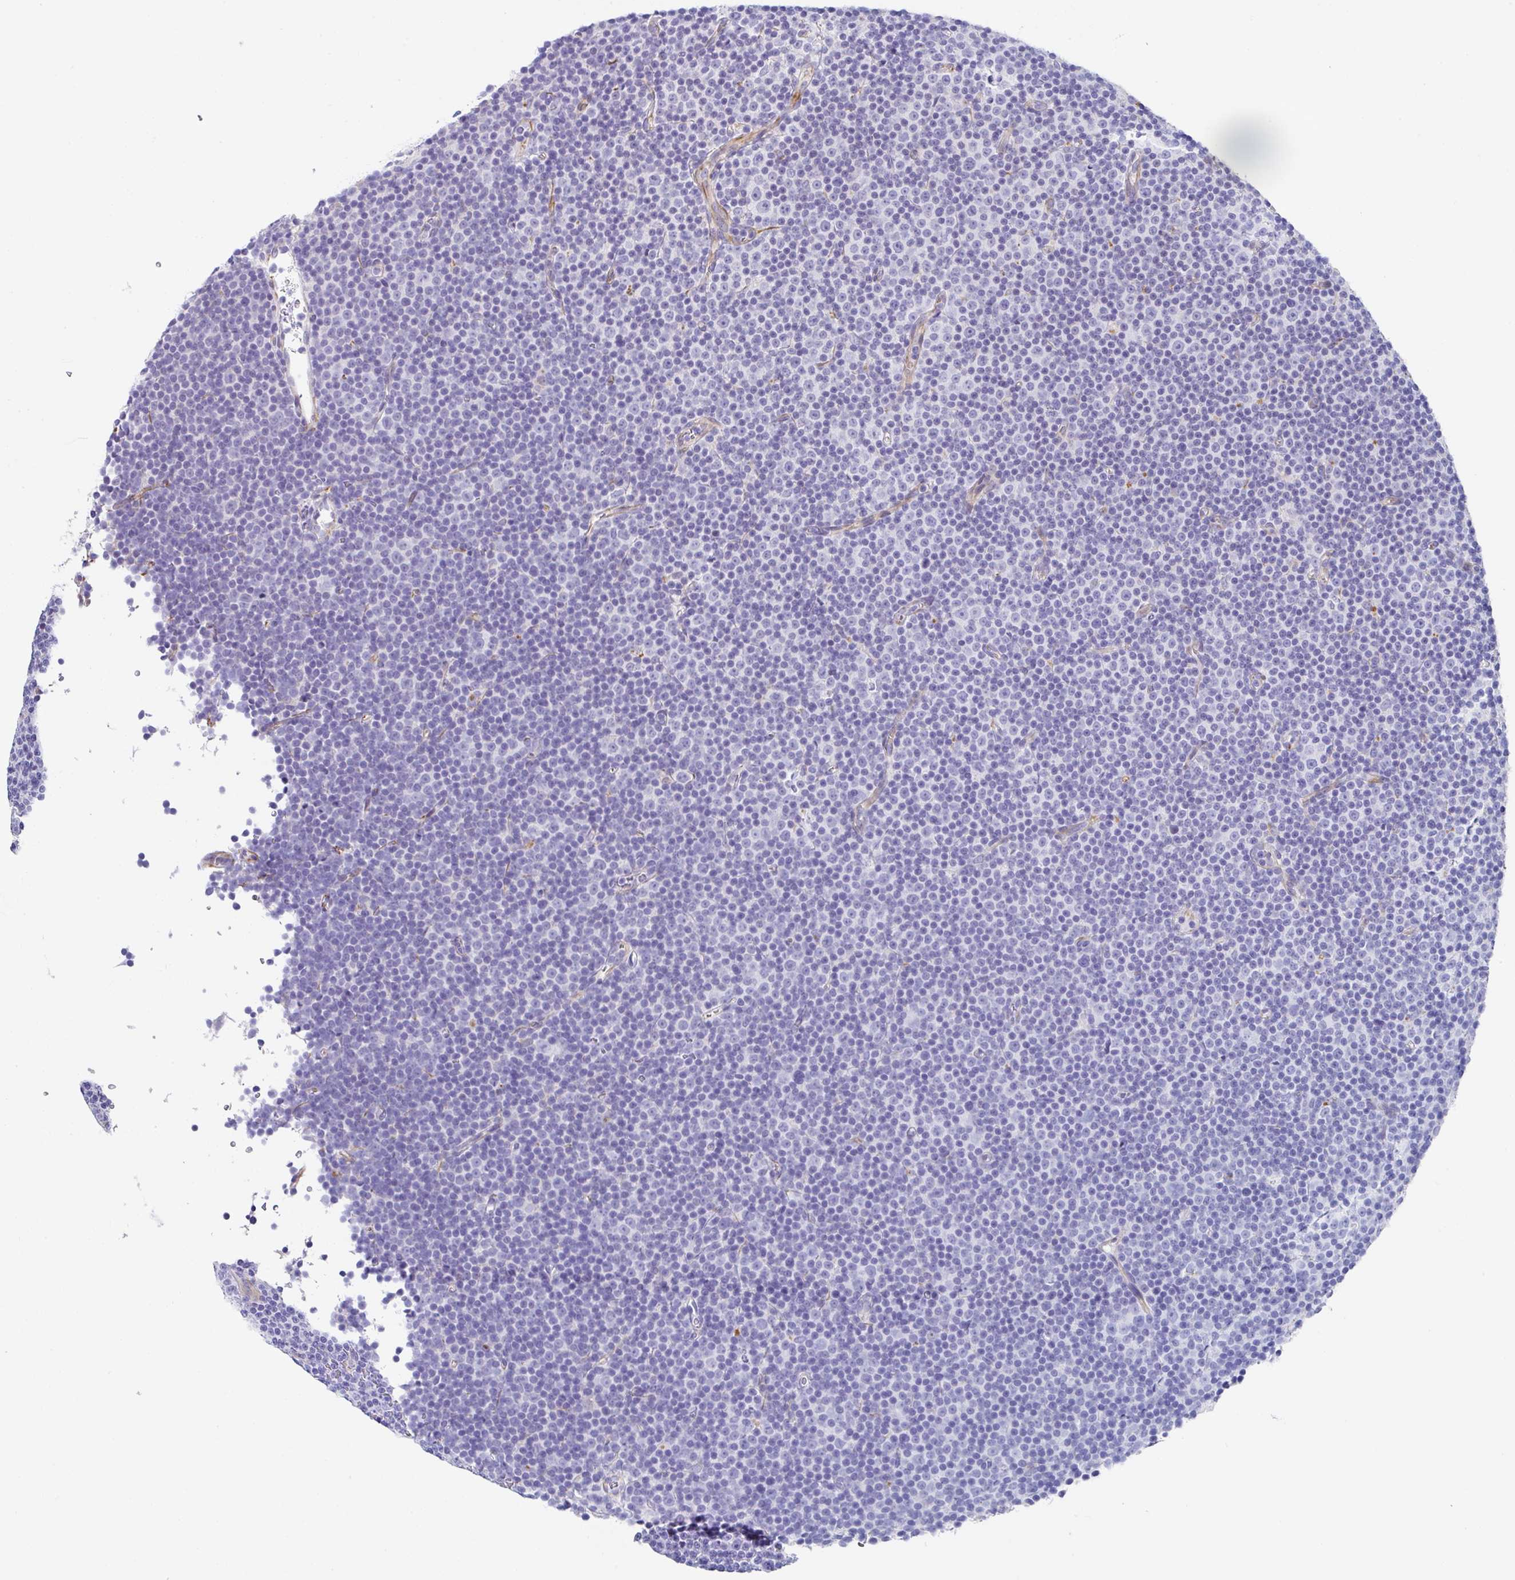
{"staining": {"intensity": "negative", "quantity": "none", "location": "none"}, "tissue": "lymphoma", "cell_type": "Tumor cells", "image_type": "cancer", "snomed": [{"axis": "morphology", "description": "Malignant lymphoma, non-Hodgkin's type, Low grade"}, {"axis": "topography", "description": "Lymph node"}], "caption": "Immunohistochemical staining of malignant lymphoma, non-Hodgkin's type (low-grade) shows no significant expression in tumor cells. (Brightfield microscopy of DAB IHC at high magnification).", "gene": "TMPRSS11E", "patient": {"sex": "female", "age": 67}}